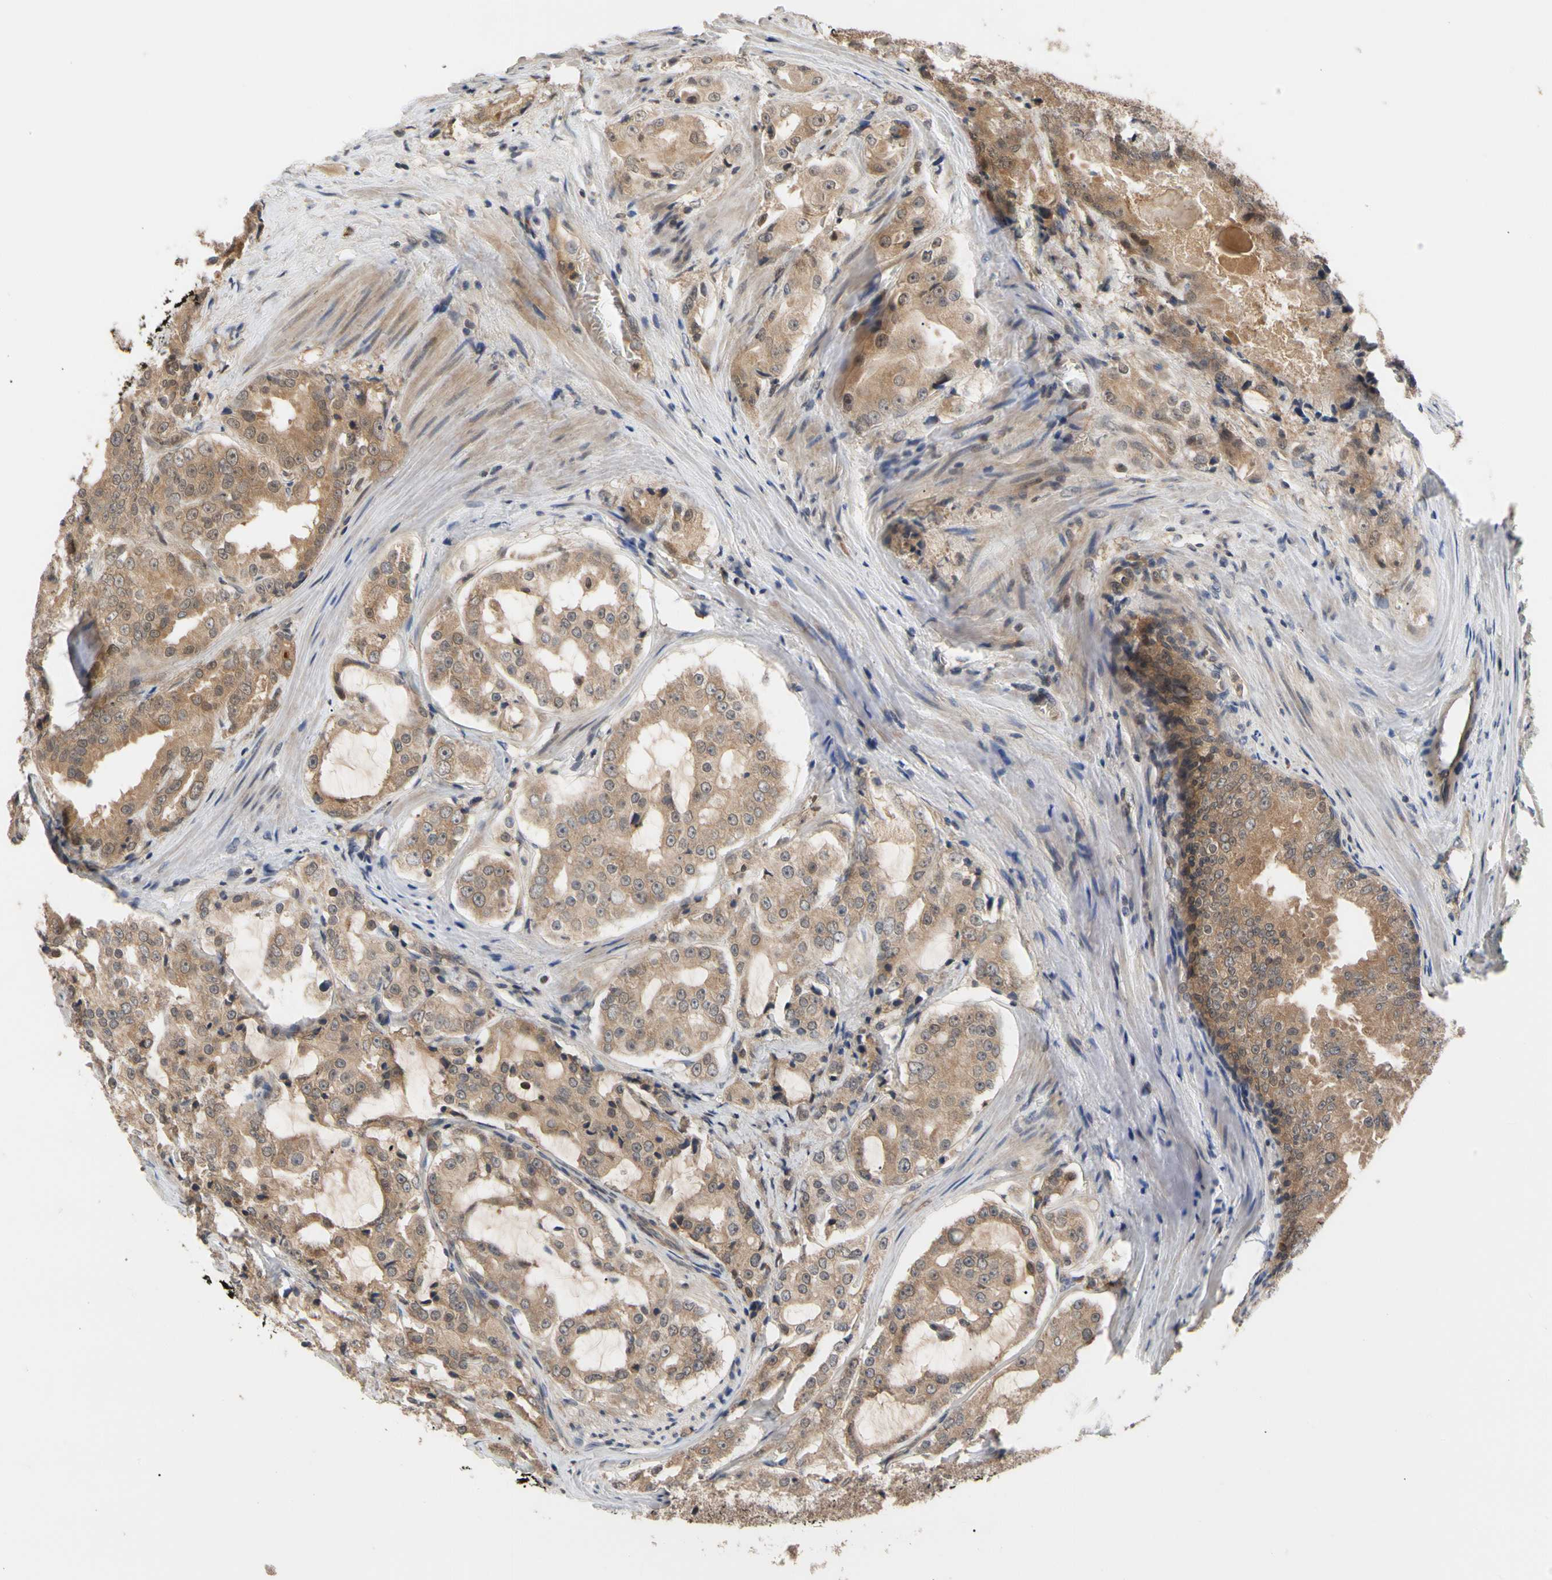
{"staining": {"intensity": "moderate", "quantity": ">75%", "location": "cytoplasmic/membranous"}, "tissue": "prostate cancer", "cell_type": "Tumor cells", "image_type": "cancer", "snomed": [{"axis": "morphology", "description": "Adenocarcinoma, High grade"}, {"axis": "topography", "description": "Prostate"}], "caption": "Brown immunohistochemical staining in human prostate cancer shows moderate cytoplasmic/membranous positivity in approximately >75% of tumor cells. The staining is performed using DAB brown chromogen to label protein expression. The nuclei are counter-stained blue using hematoxylin.", "gene": "CYTIP", "patient": {"sex": "male", "age": 73}}